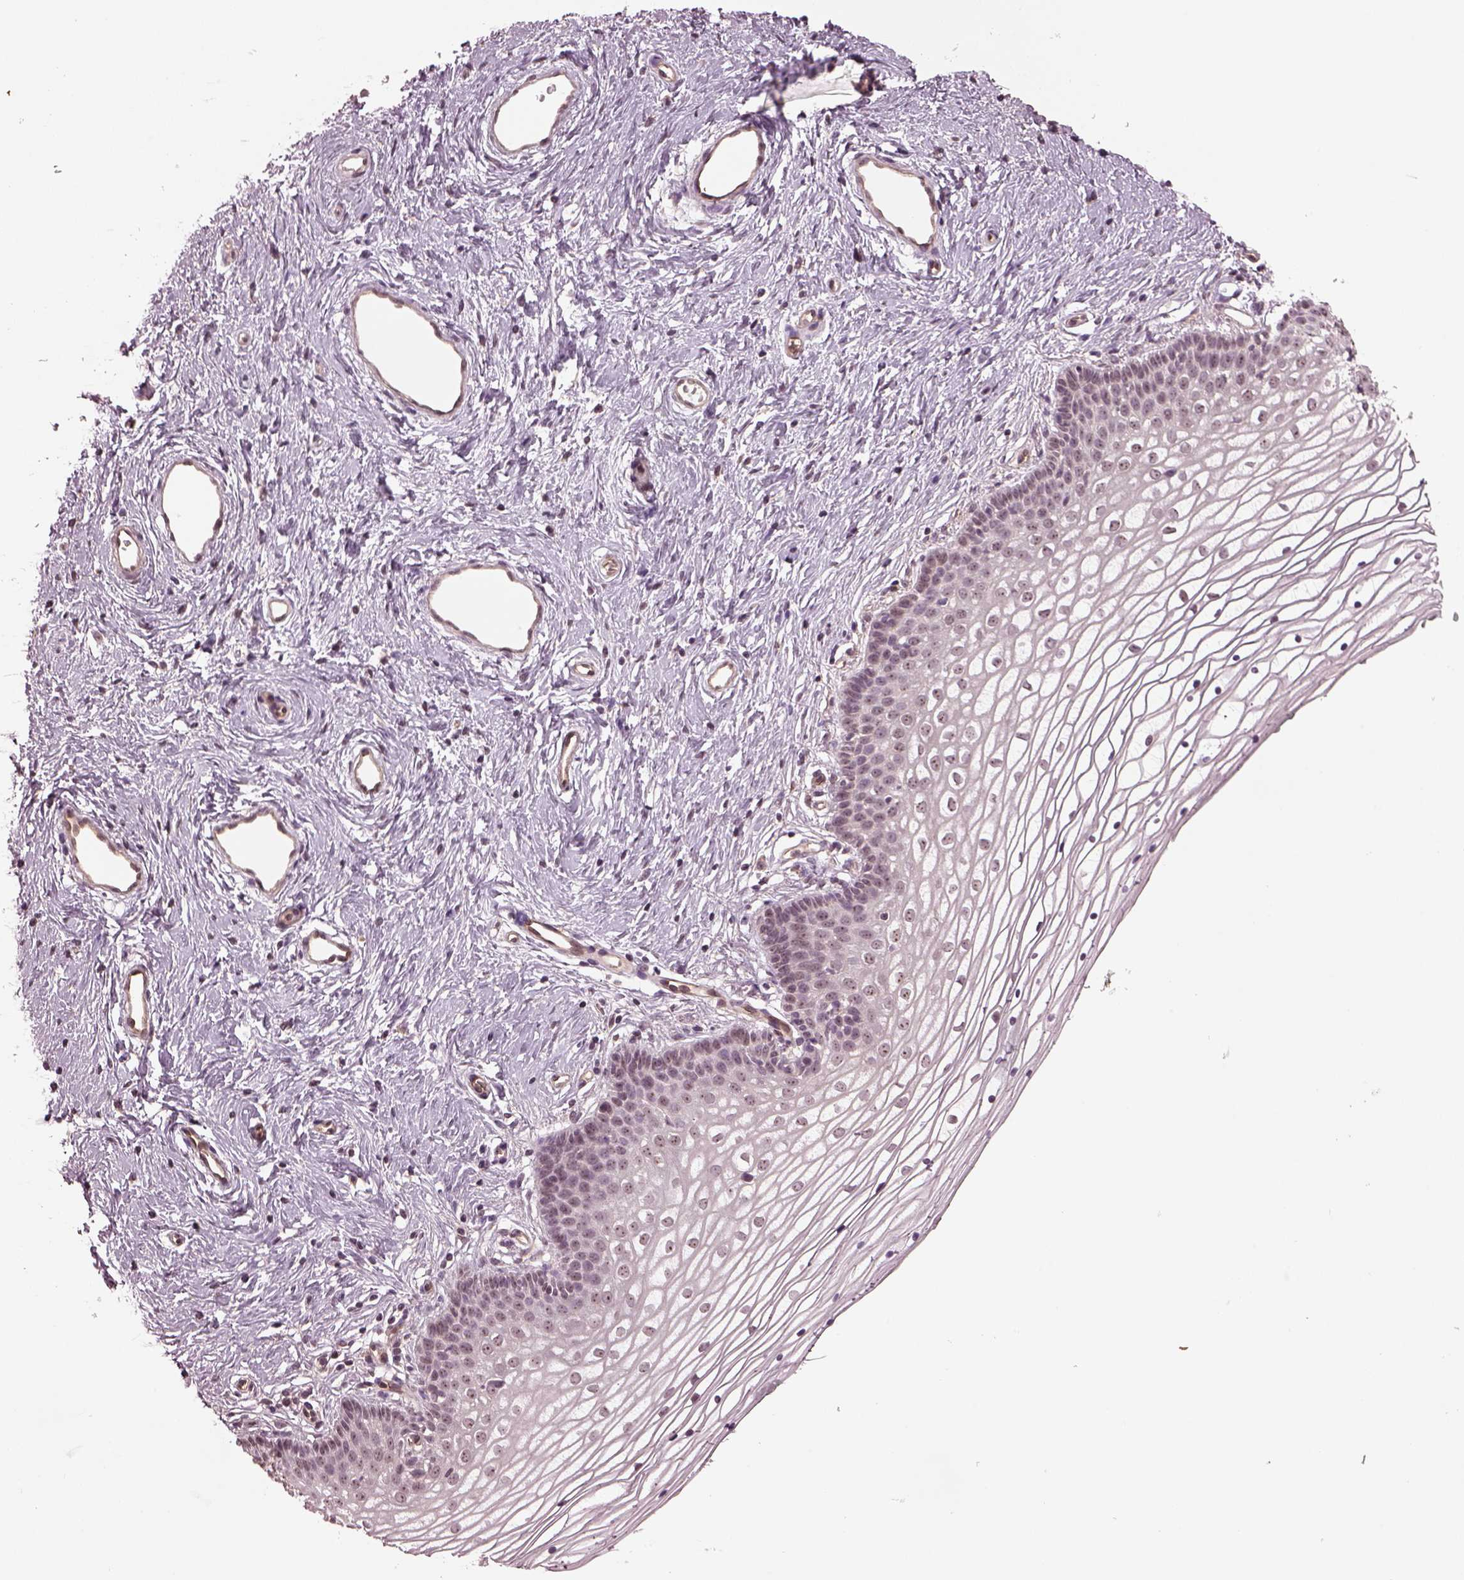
{"staining": {"intensity": "moderate", "quantity": "25%-75%", "location": "nuclear"}, "tissue": "vagina", "cell_type": "Squamous epithelial cells", "image_type": "normal", "snomed": [{"axis": "morphology", "description": "Normal tissue, NOS"}, {"axis": "topography", "description": "Vagina"}], "caption": "Immunohistochemistry image of benign human vagina stained for a protein (brown), which exhibits medium levels of moderate nuclear staining in approximately 25%-75% of squamous epithelial cells.", "gene": "GNRH1", "patient": {"sex": "female", "age": 36}}